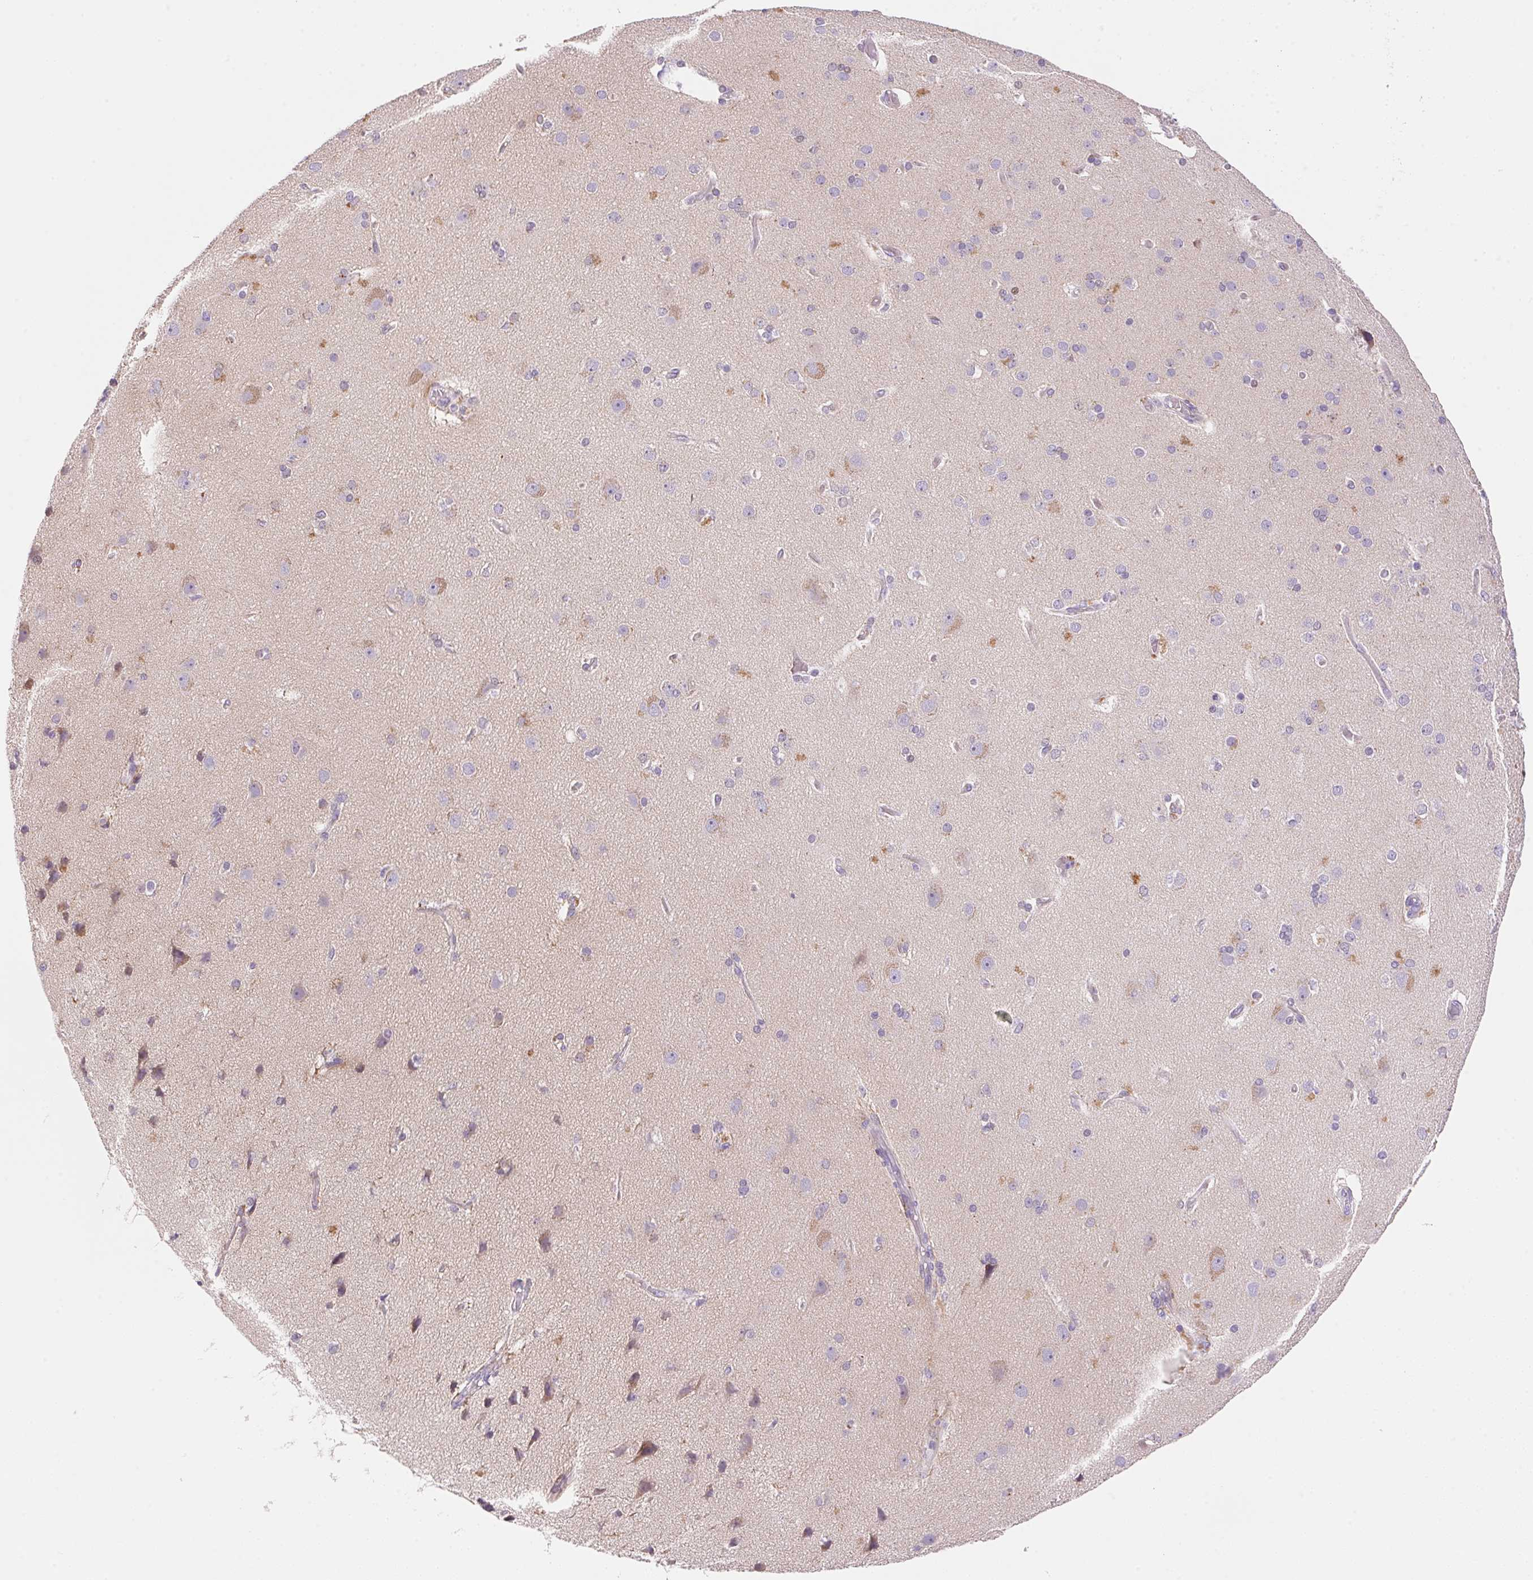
{"staining": {"intensity": "negative", "quantity": "none", "location": "none"}, "tissue": "cerebral cortex", "cell_type": "Endothelial cells", "image_type": "normal", "snomed": [{"axis": "morphology", "description": "Normal tissue, NOS"}, {"axis": "morphology", "description": "Glioma, malignant, High grade"}, {"axis": "topography", "description": "Cerebral cortex"}], "caption": "An IHC histopathology image of unremarkable cerebral cortex is shown. There is no staining in endothelial cells of cerebral cortex.", "gene": "TEKT1", "patient": {"sex": "male", "age": 71}}